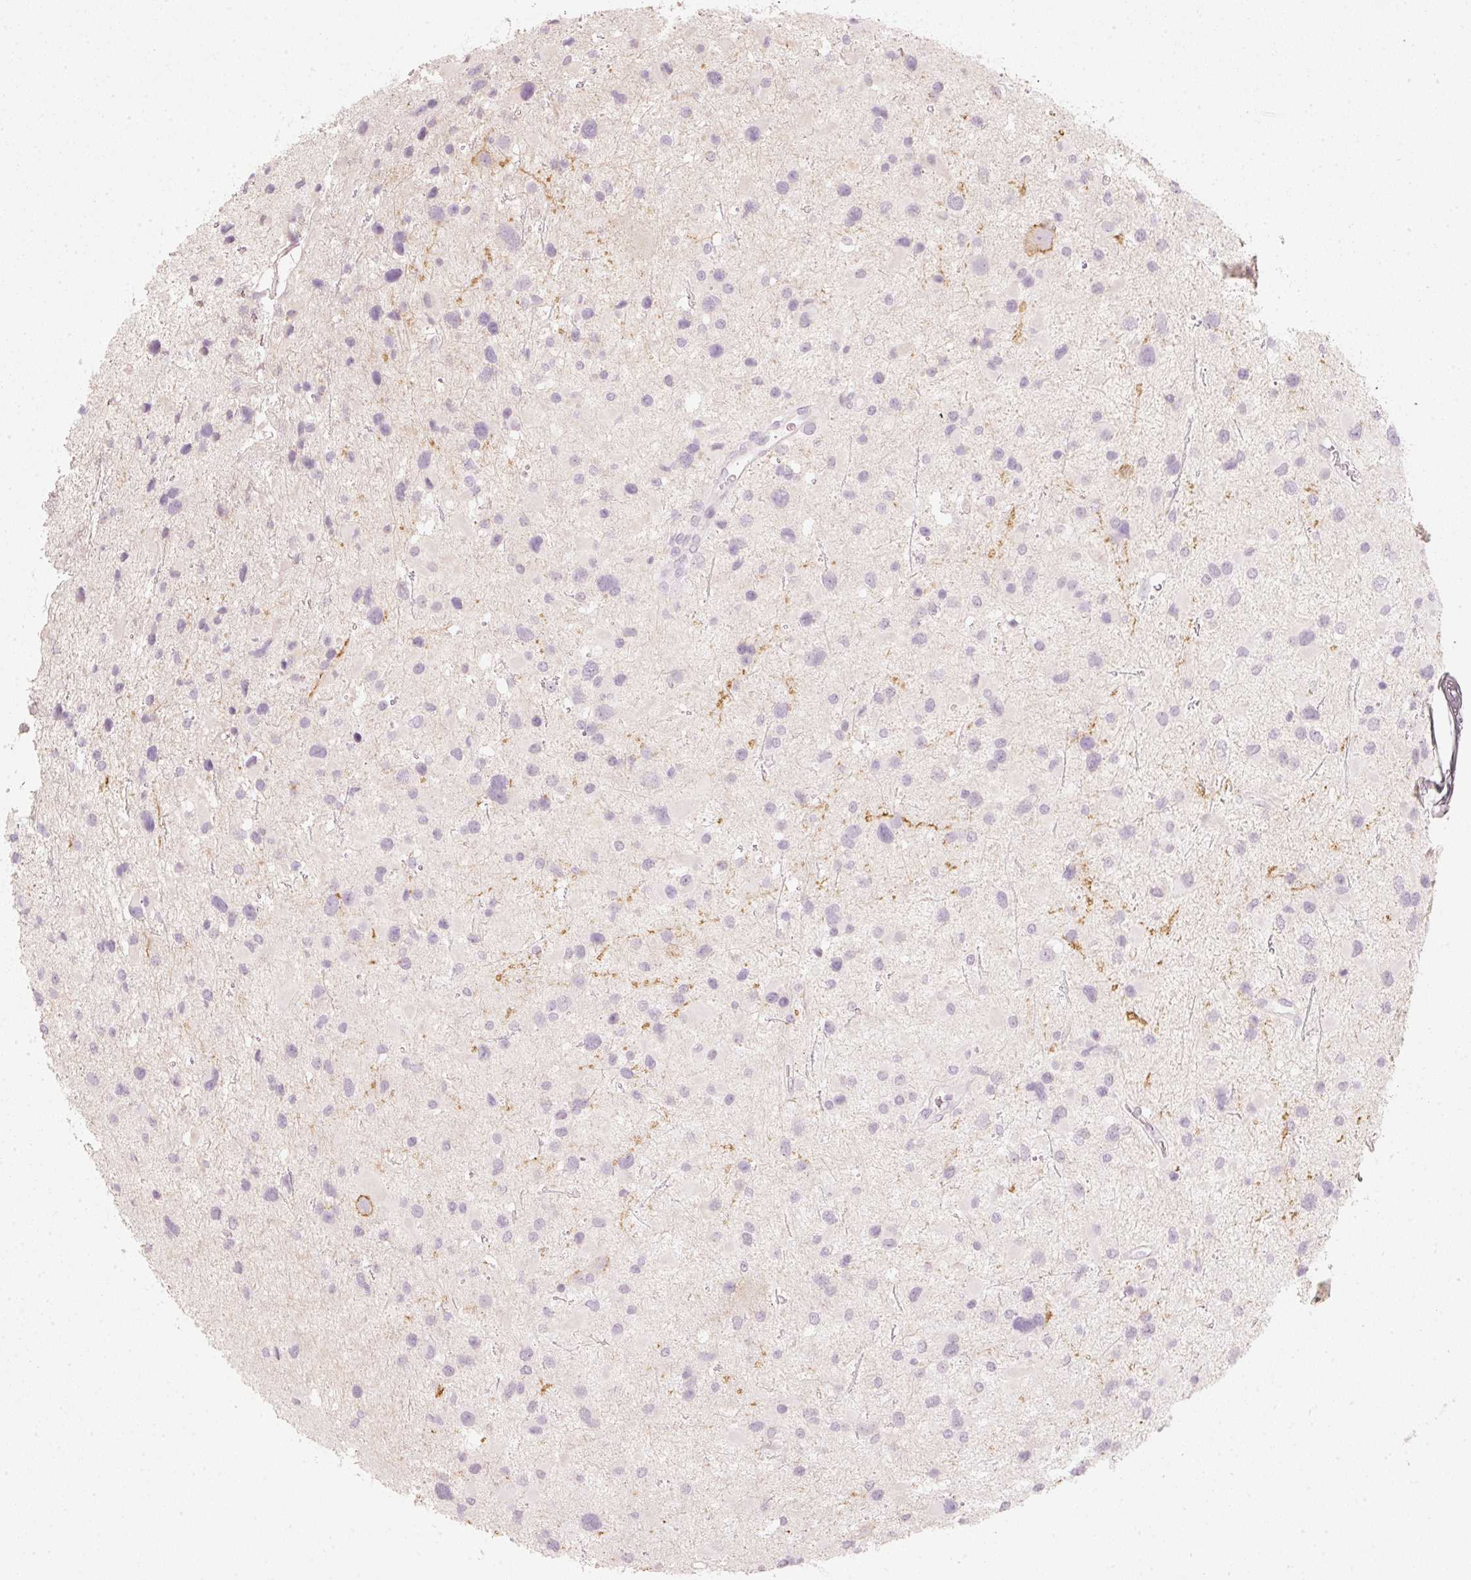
{"staining": {"intensity": "negative", "quantity": "none", "location": "none"}, "tissue": "glioma", "cell_type": "Tumor cells", "image_type": "cancer", "snomed": [{"axis": "morphology", "description": "Glioma, malignant, Low grade"}, {"axis": "topography", "description": "Brain"}], "caption": "A high-resolution image shows immunohistochemistry (IHC) staining of malignant glioma (low-grade), which reveals no significant expression in tumor cells.", "gene": "STEAP1", "patient": {"sex": "female", "age": 32}}